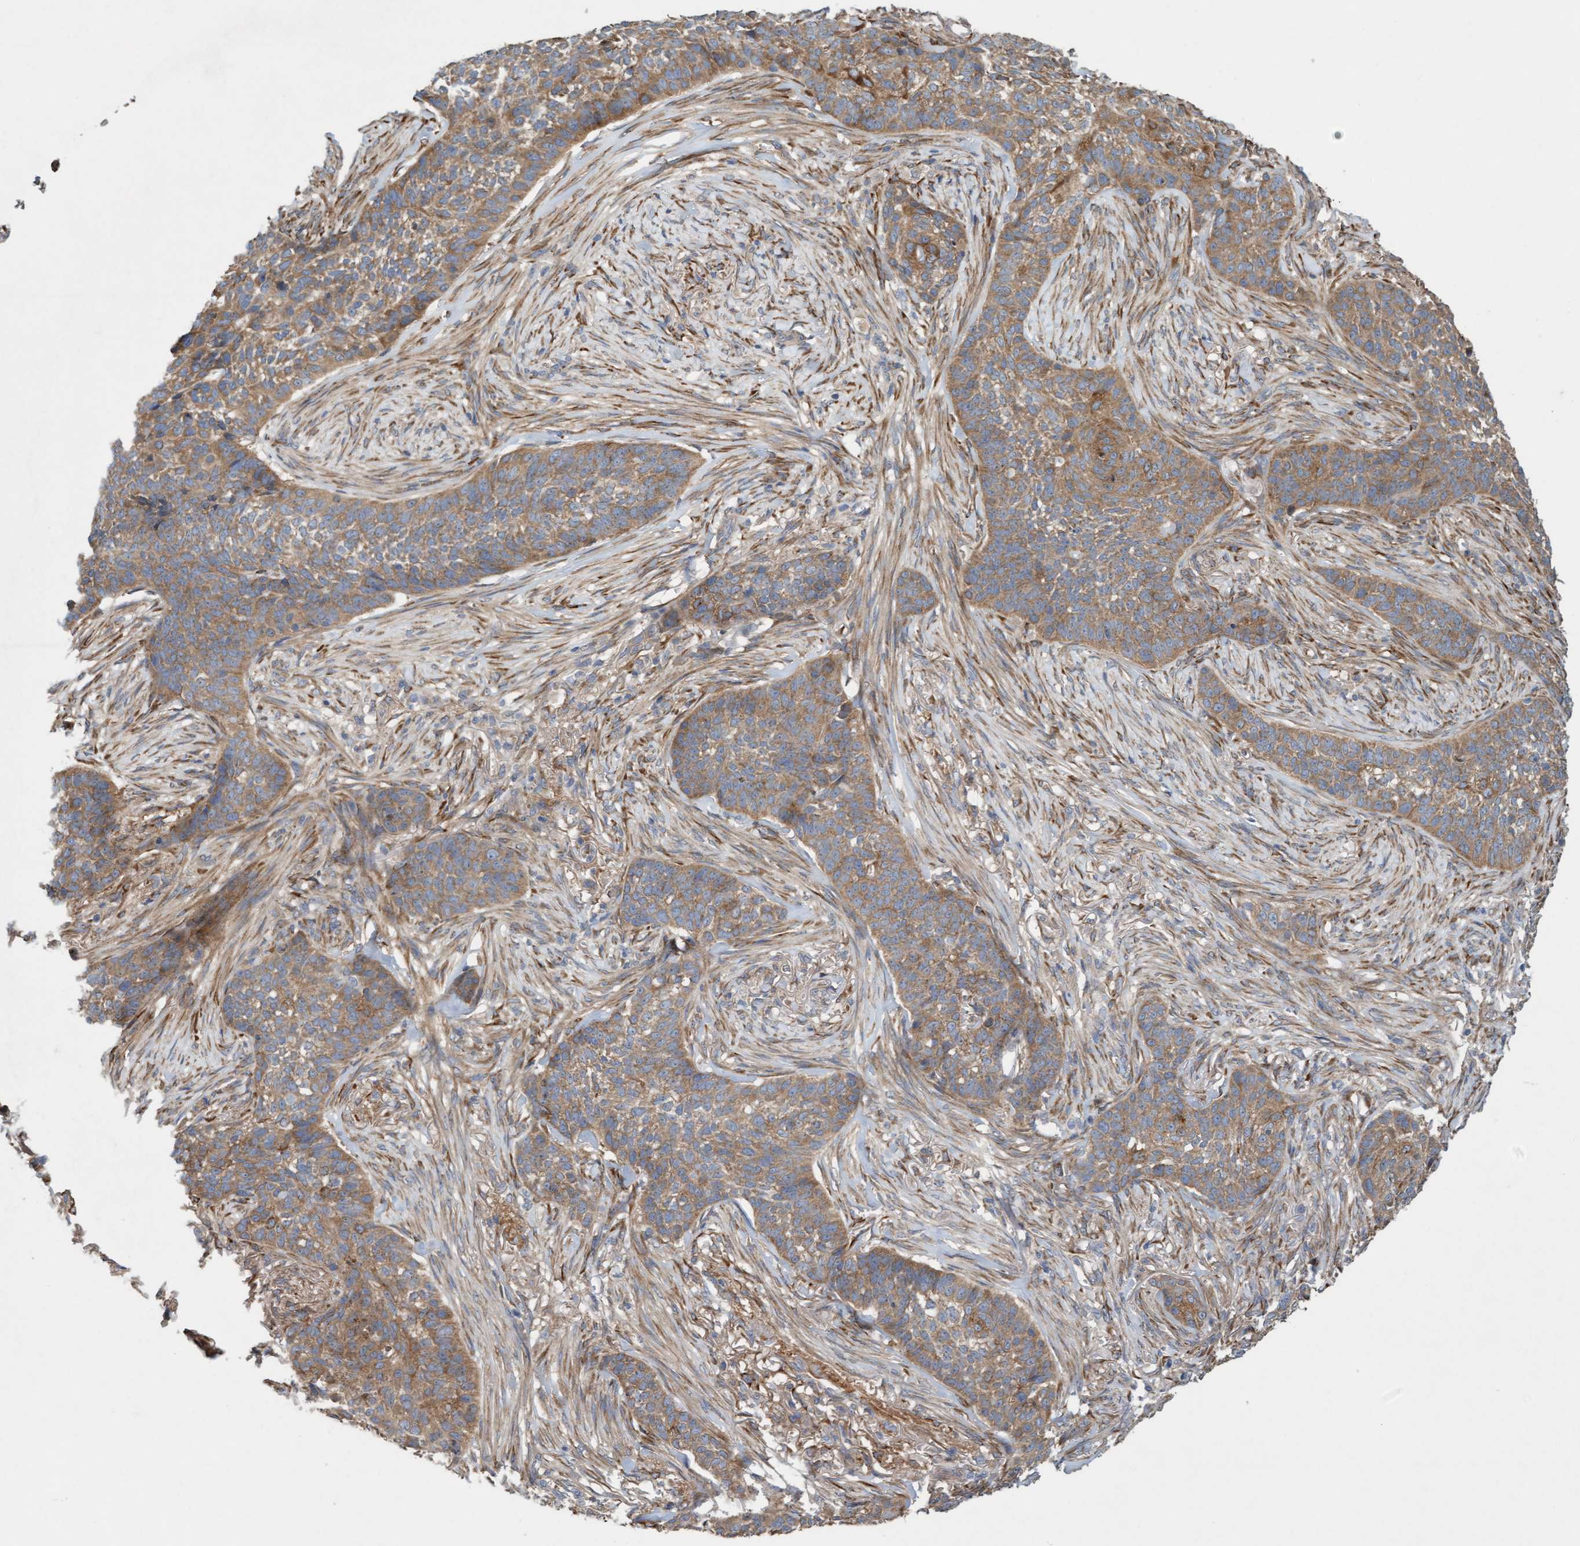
{"staining": {"intensity": "moderate", "quantity": ">75%", "location": "cytoplasmic/membranous"}, "tissue": "skin cancer", "cell_type": "Tumor cells", "image_type": "cancer", "snomed": [{"axis": "morphology", "description": "Basal cell carcinoma"}, {"axis": "topography", "description": "Skin"}], "caption": "An immunohistochemistry micrograph of neoplastic tissue is shown. Protein staining in brown highlights moderate cytoplasmic/membranous positivity in skin basal cell carcinoma within tumor cells.", "gene": "DDHD2", "patient": {"sex": "male", "age": 85}}